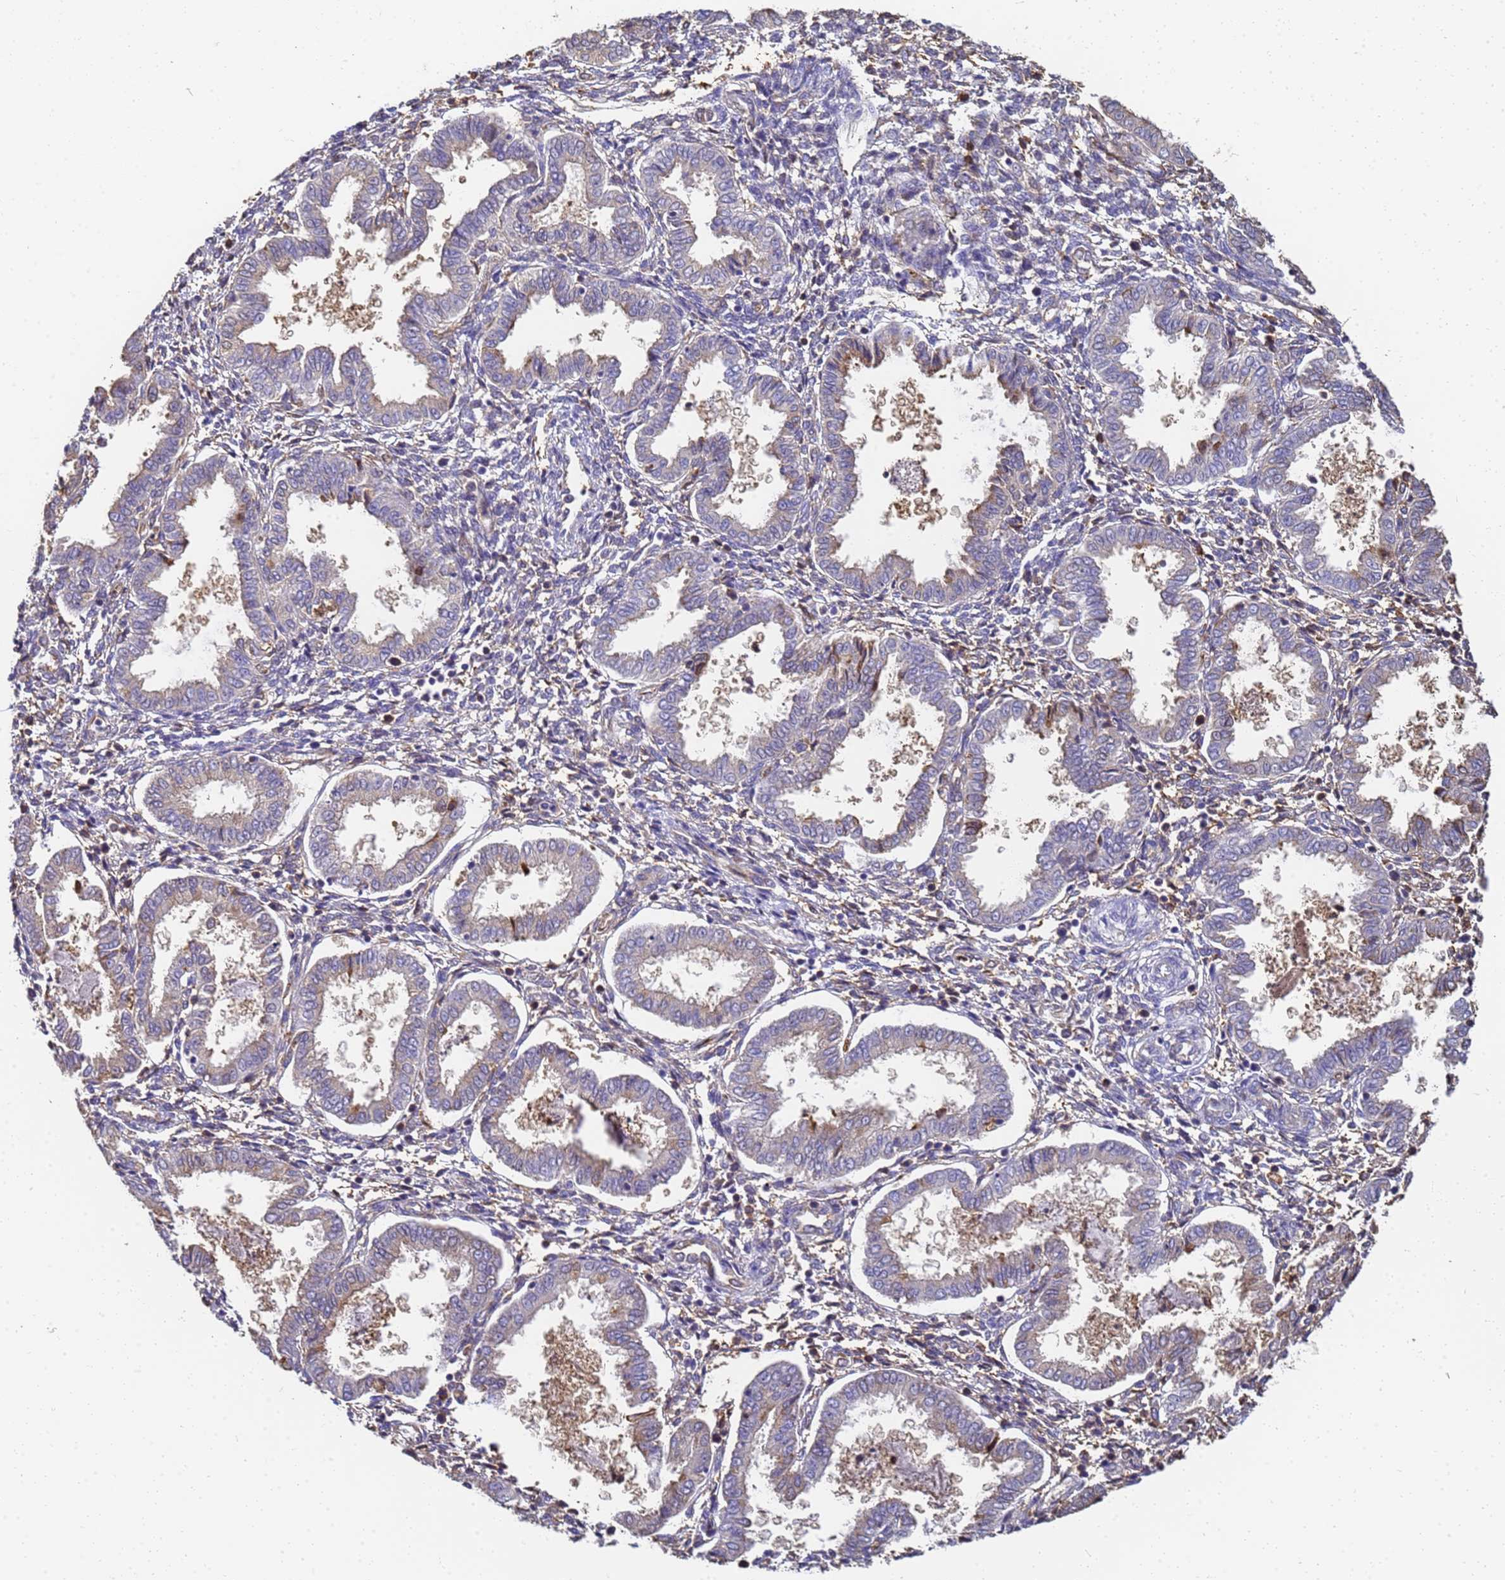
{"staining": {"intensity": "negative", "quantity": "none", "location": "none"}, "tissue": "endometrium", "cell_type": "Cells in endometrial stroma", "image_type": "normal", "snomed": [{"axis": "morphology", "description": "Normal tissue, NOS"}, {"axis": "topography", "description": "Endometrium"}], "caption": "Photomicrograph shows no protein staining in cells in endometrial stroma of unremarkable endometrium. The staining was performed using DAB (3,3'-diaminobenzidine) to visualize the protein expression in brown, while the nuclei were stained in blue with hematoxylin (Magnification: 20x).", "gene": "NME1", "patient": {"sex": "female", "age": 33}}